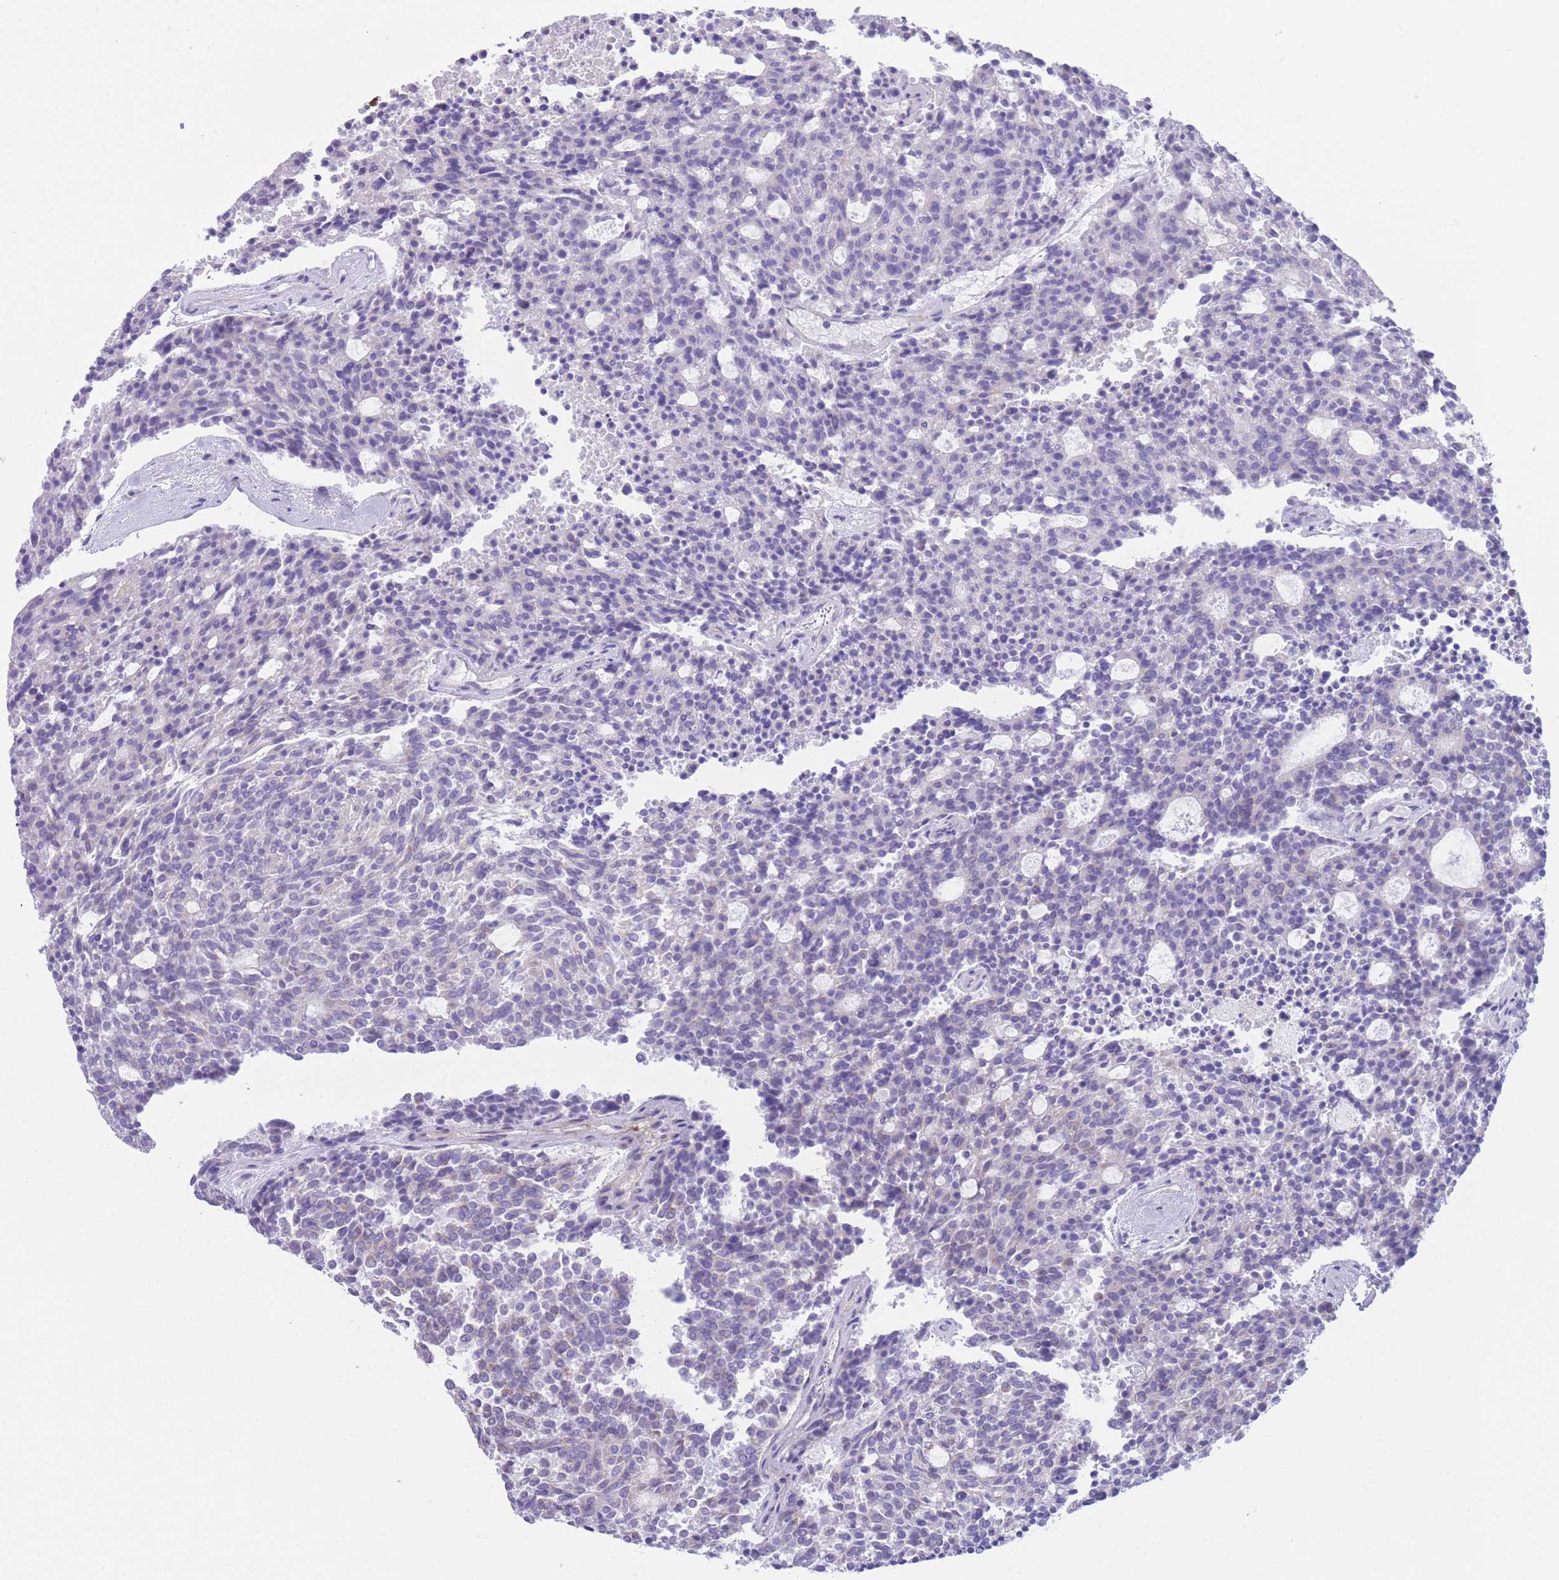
{"staining": {"intensity": "negative", "quantity": "none", "location": "none"}, "tissue": "carcinoid", "cell_type": "Tumor cells", "image_type": "cancer", "snomed": [{"axis": "morphology", "description": "Carcinoid, malignant, NOS"}, {"axis": "topography", "description": "Pancreas"}], "caption": "Histopathology image shows no significant protein positivity in tumor cells of carcinoid (malignant). Nuclei are stained in blue.", "gene": "LDB3", "patient": {"sex": "female", "age": 54}}